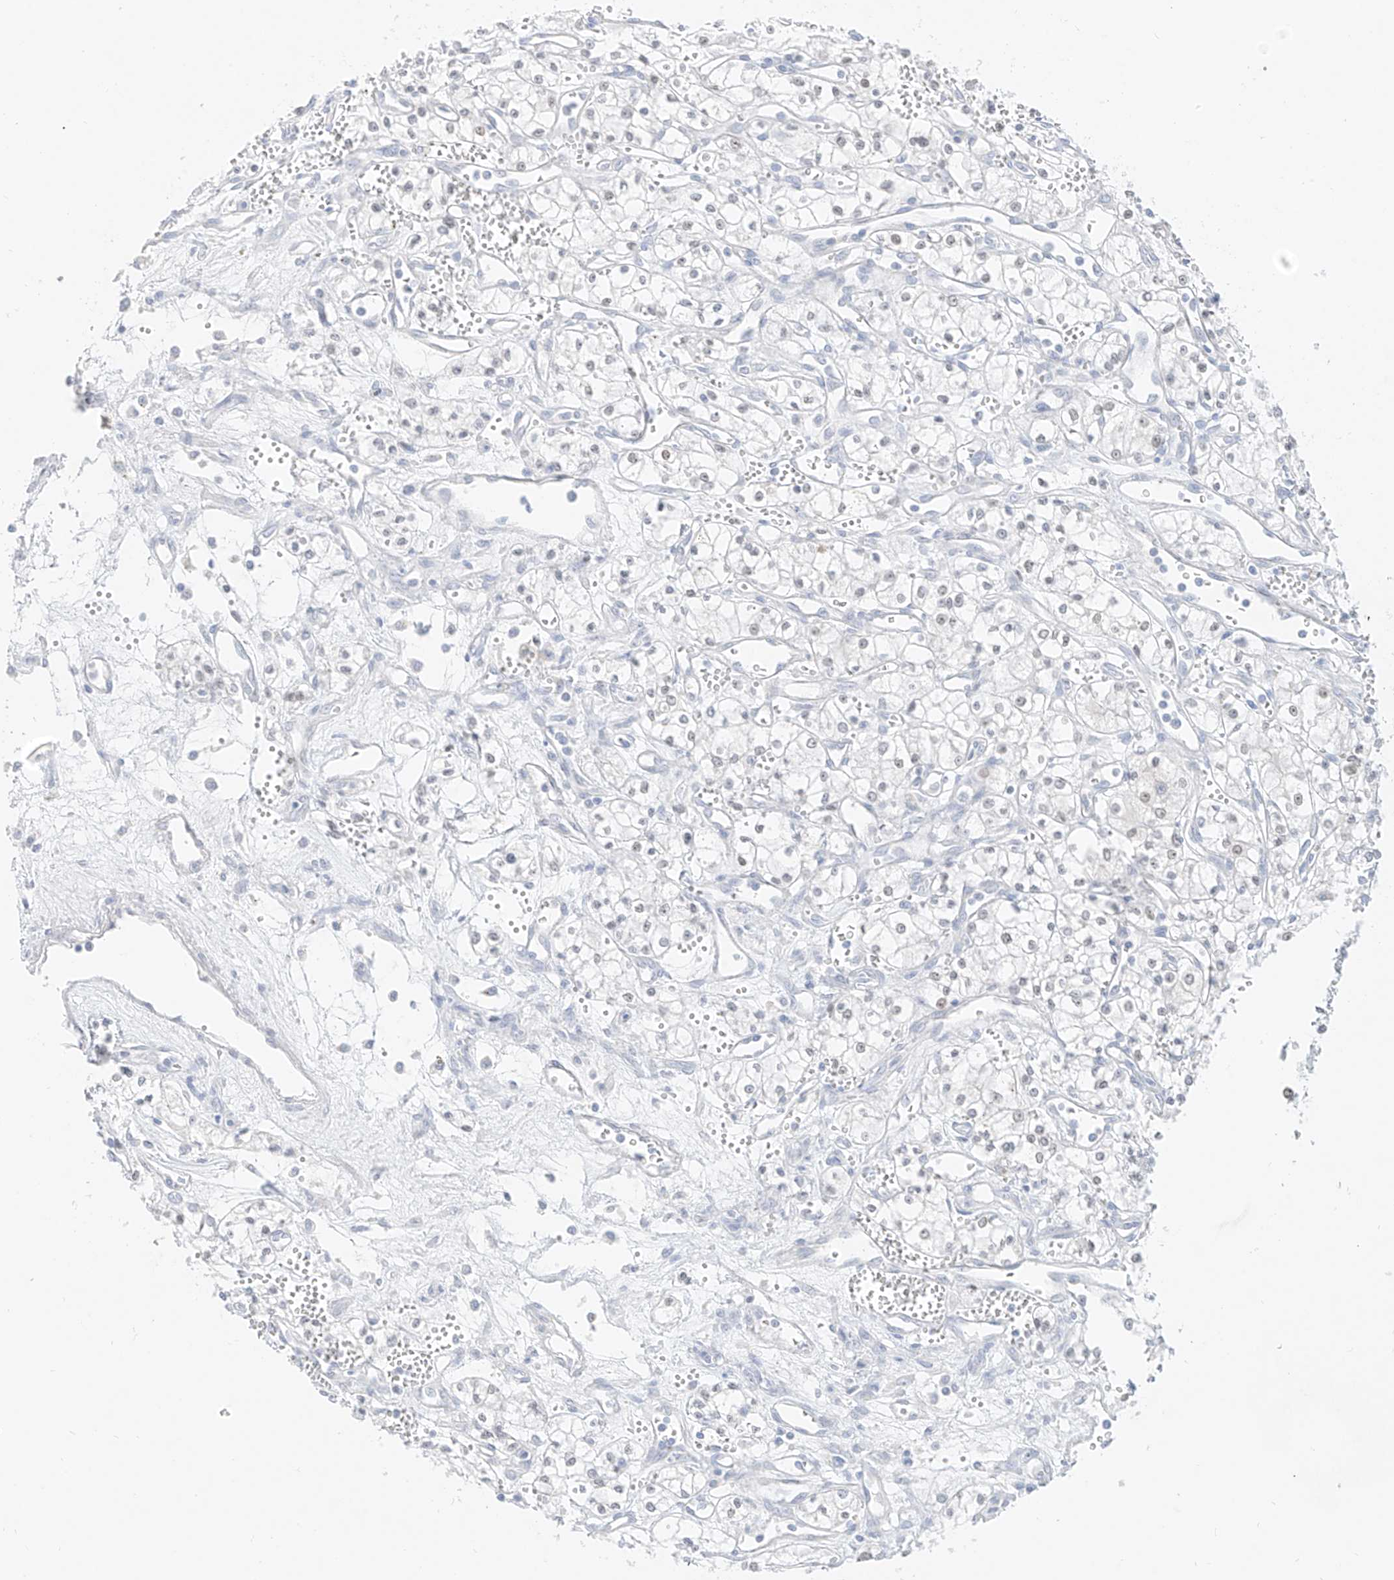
{"staining": {"intensity": "weak", "quantity": "<25%", "location": "nuclear"}, "tissue": "renal cancer", "cell_type": "Tumor cells", "image_type": "cancer", "snomed": [{"axis": "morphology", "description": "Adenocarcinoma, NOS"}, {"axis": "topography", "description": "Kidney"}], "caption": "High power microscopy histopathology image of an immunohistochemistry (IHC) photomicrograph of renal cancer, revealing no significant positivity in tumor cells. The staining was performed using DAB to visualize the protein expression in brown, while the nuclei were stained in blue with hematoxylin (Magnification: 20x).", "gene": "BARX2", "patient": {"sex": "male", "age": 59}}